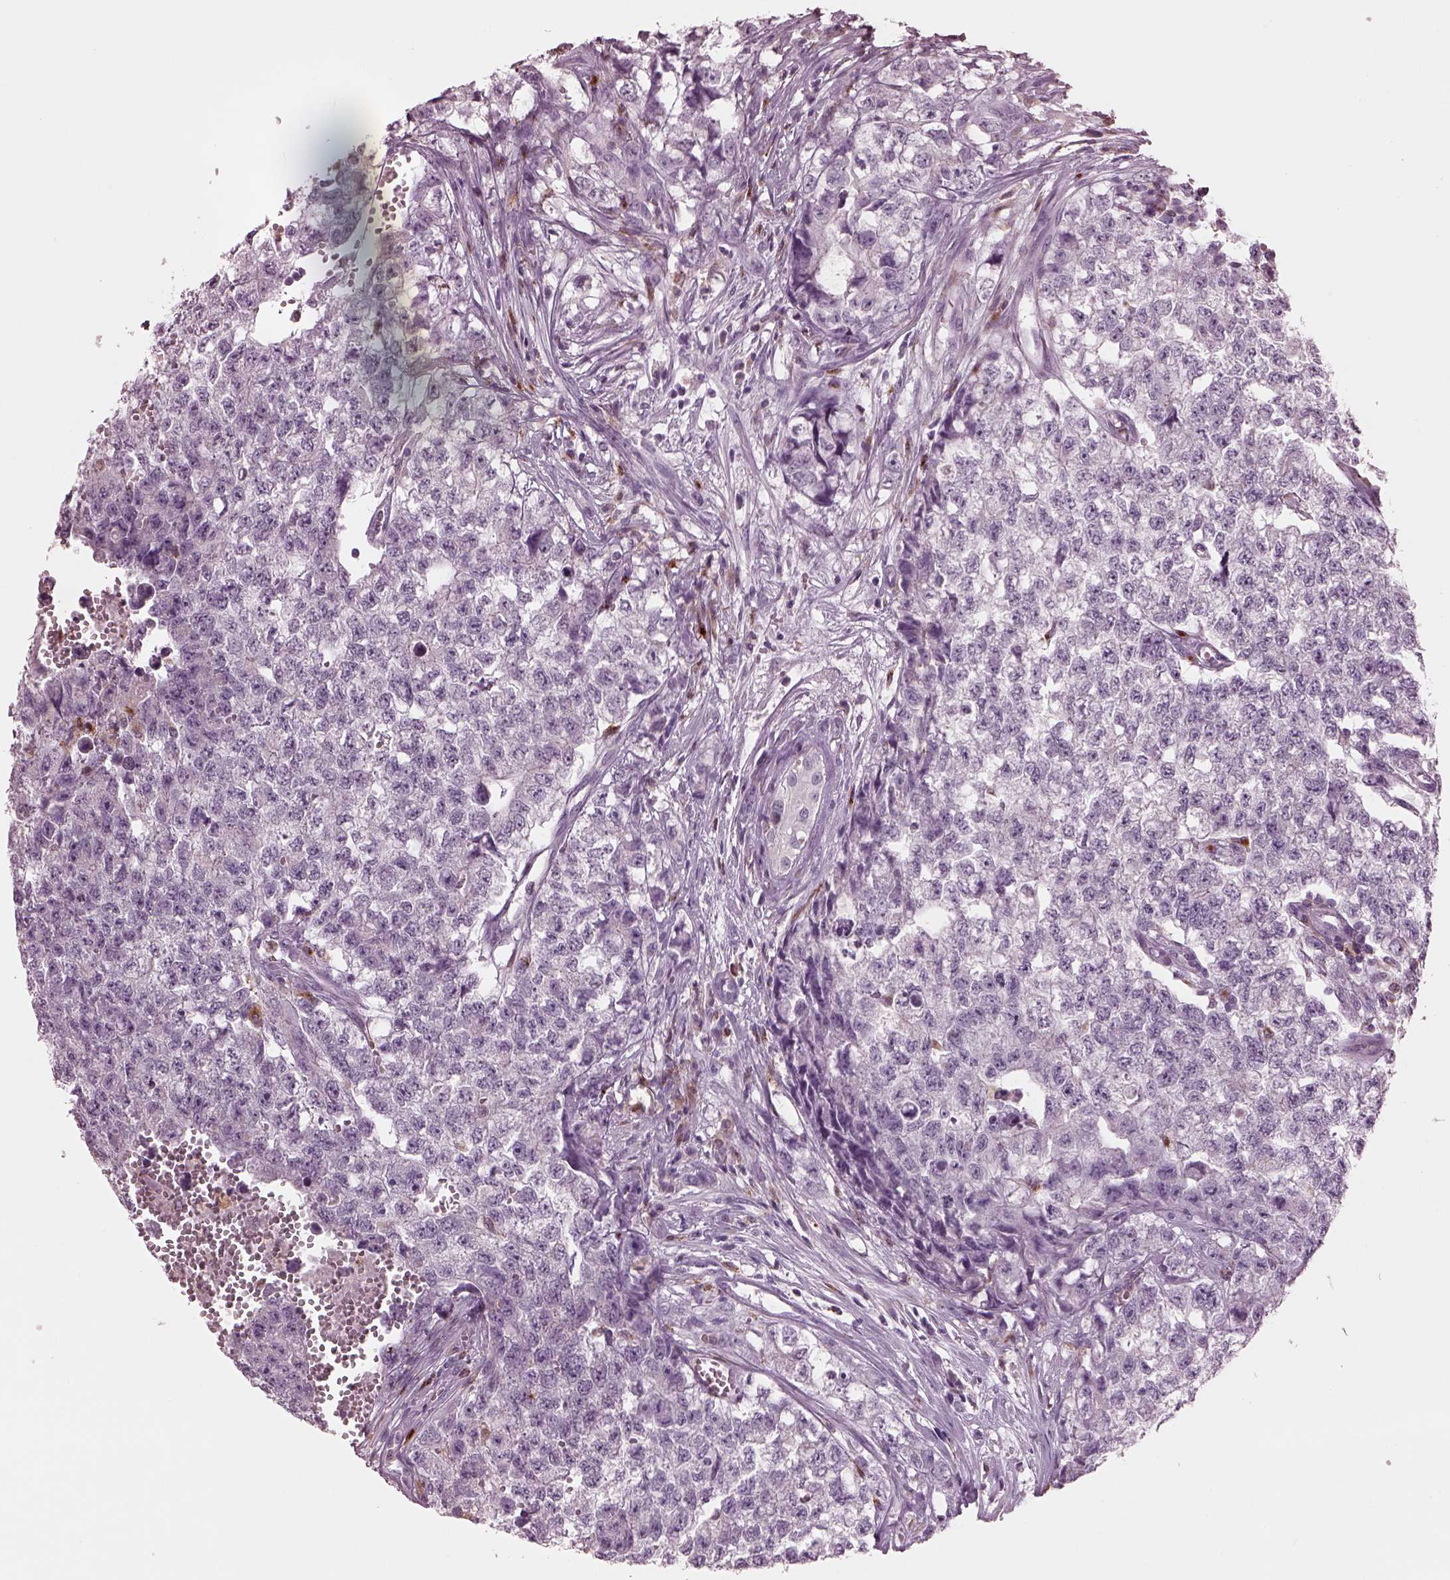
{"staining": {"intensity": "negative", "quantity": "none", "location": "none"}, "tissue": "testis cancer", "cell_type": "Tumor cells", "image_type": "cancer", "snomed": [{"axis": "morphology", "description": "Seminoma, NOS"}, {"axis": "morphology", "description": "Carcinoma, Embryonal, NOS"}, {"axis": "topography", "description": "Testis"}], "caption": "Seminoma (testis) was stained to show a protein in brown. There is no significant staining in tumor cells.", "gene": "SLAMF8", "patient": {"sex": "male", "age": 22}}